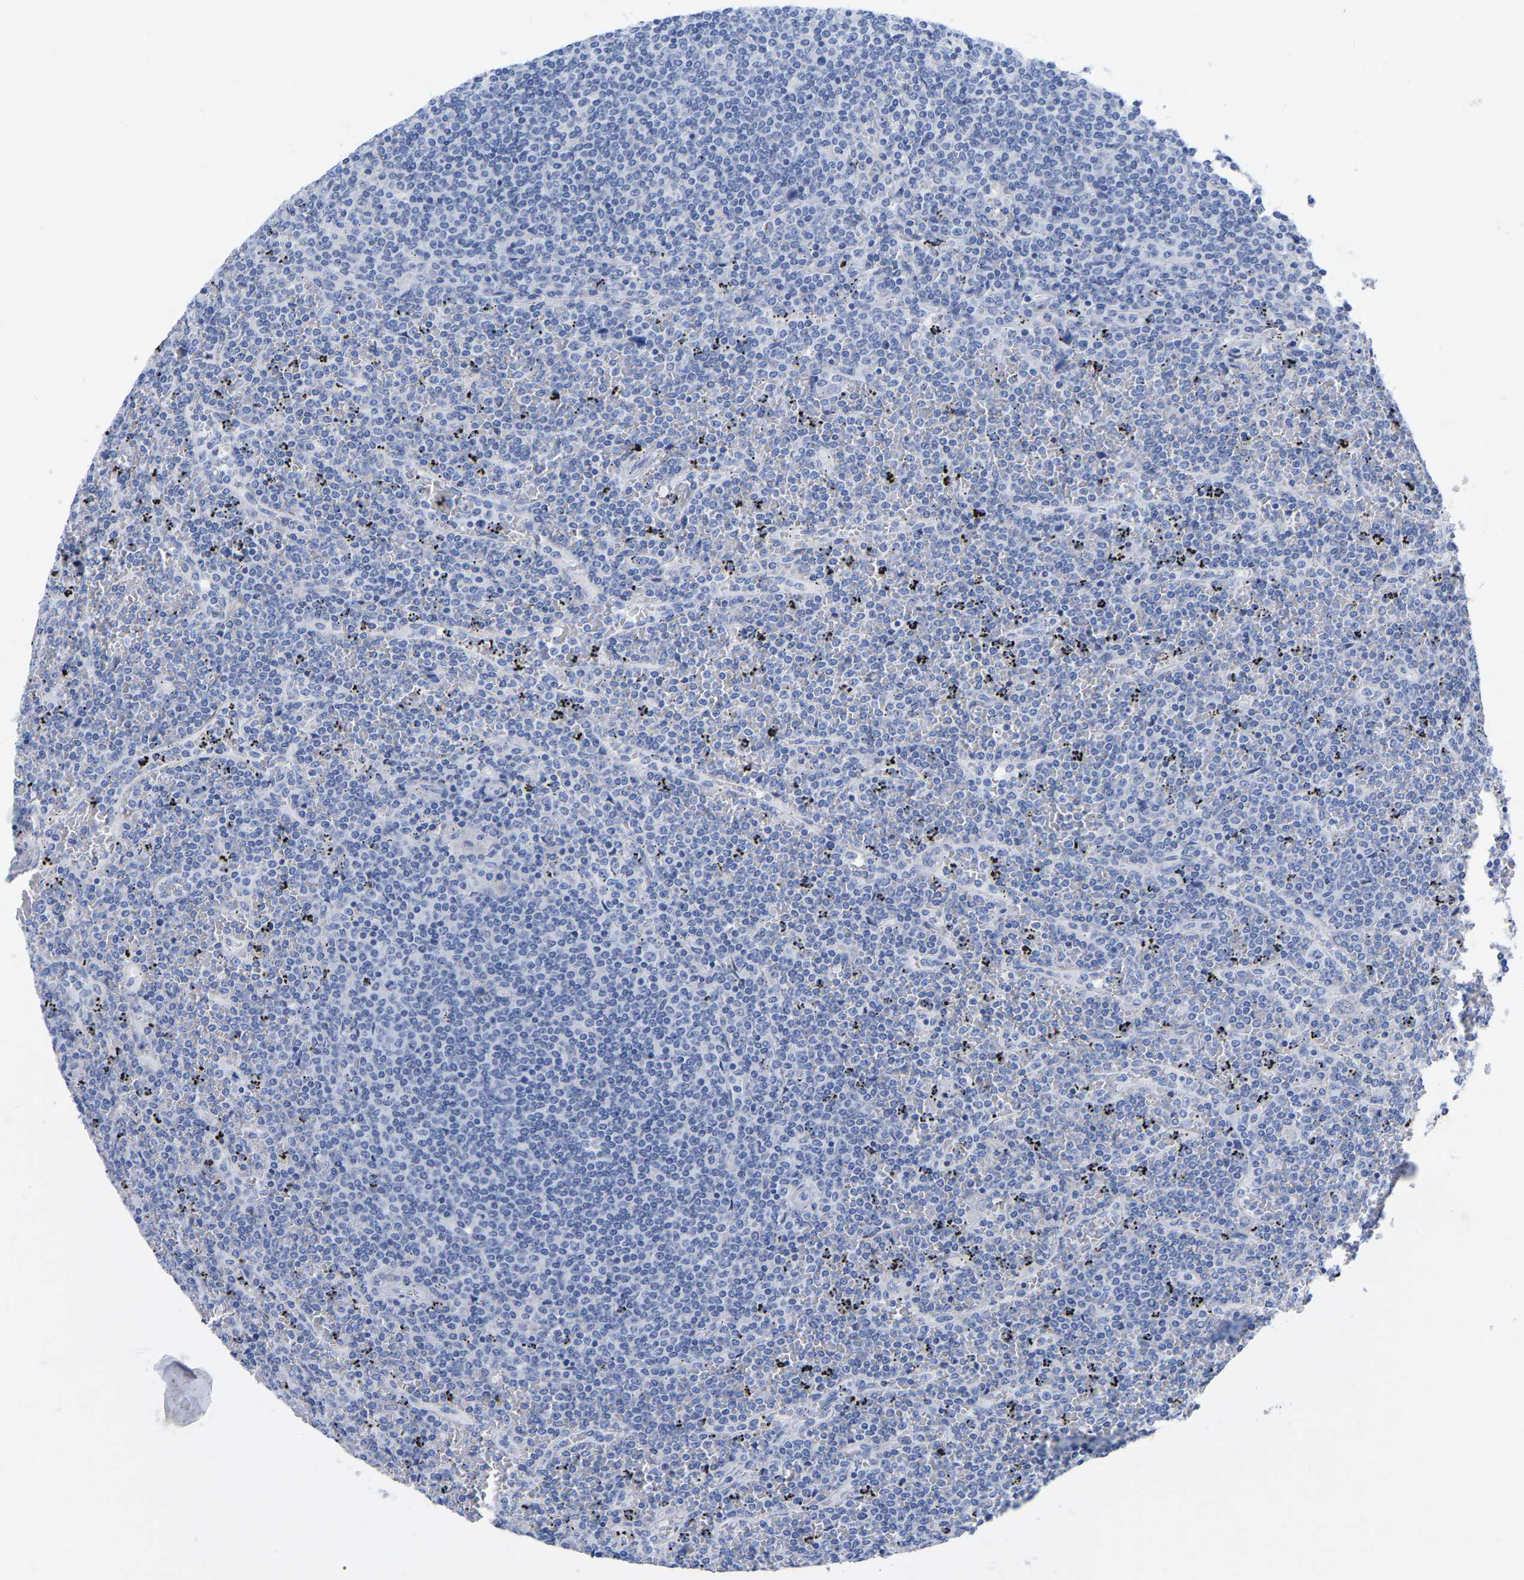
{"staining": {"intensity": "negative", "quantity": "none", "location": "none"}, "tissue": "lymphoma", "cell_type": "Tumor cells", "image_type": "cancer", "snomed": [{"axis": "morphology", "description": "Malignant lymphoma, non-Hodgkin's type, Low grade"}, {"axis": "topography", "description": "Spleen"}], "caption": "This photomicrograph is of lymphoma stained with immunohistochemistry to label a protein in brown with the nuclei are counter-stained blue. There is no staining in tumor cells.", "gene": "STRIP2", "patient": {"sex": "female", "age": 19}}